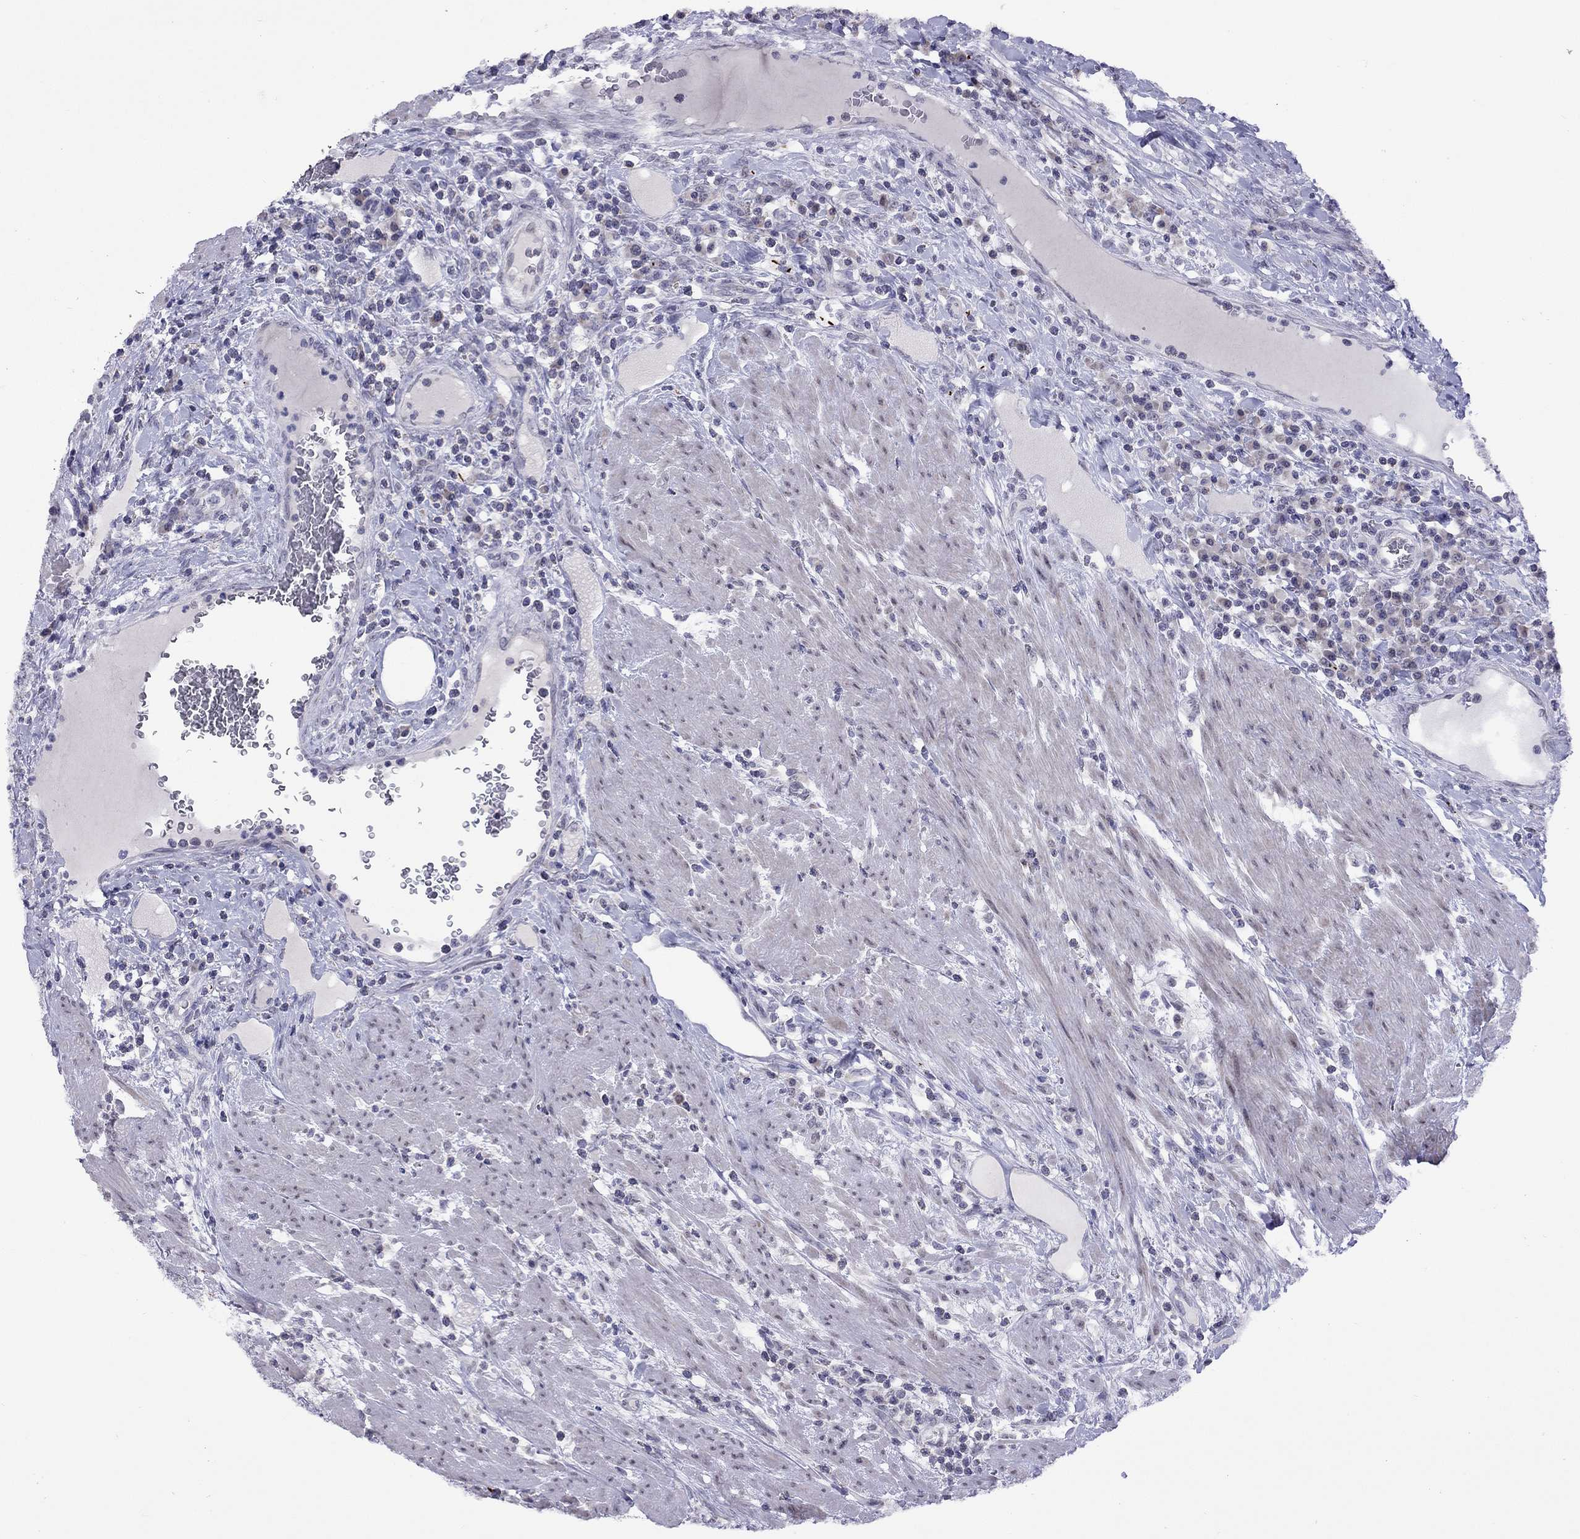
{"staining": {"intensity": "negative", "quantity": "none", "location": "none"}, "tissue": "colorectal cancer", "cell_type": "Tumor cells", "image_type": "cancer", "snomed": [{"axis": "morphology", "description": "Adenocarcinoma, NOS"}, {"axis": "topography", "description": "Colon"}], "caption": "IHC of colorectal cancer (adenocarcinoma) reveals no positivity in tumor cells.", "gene": "HES5", "patient": {"sex": "male", "age": 53}}